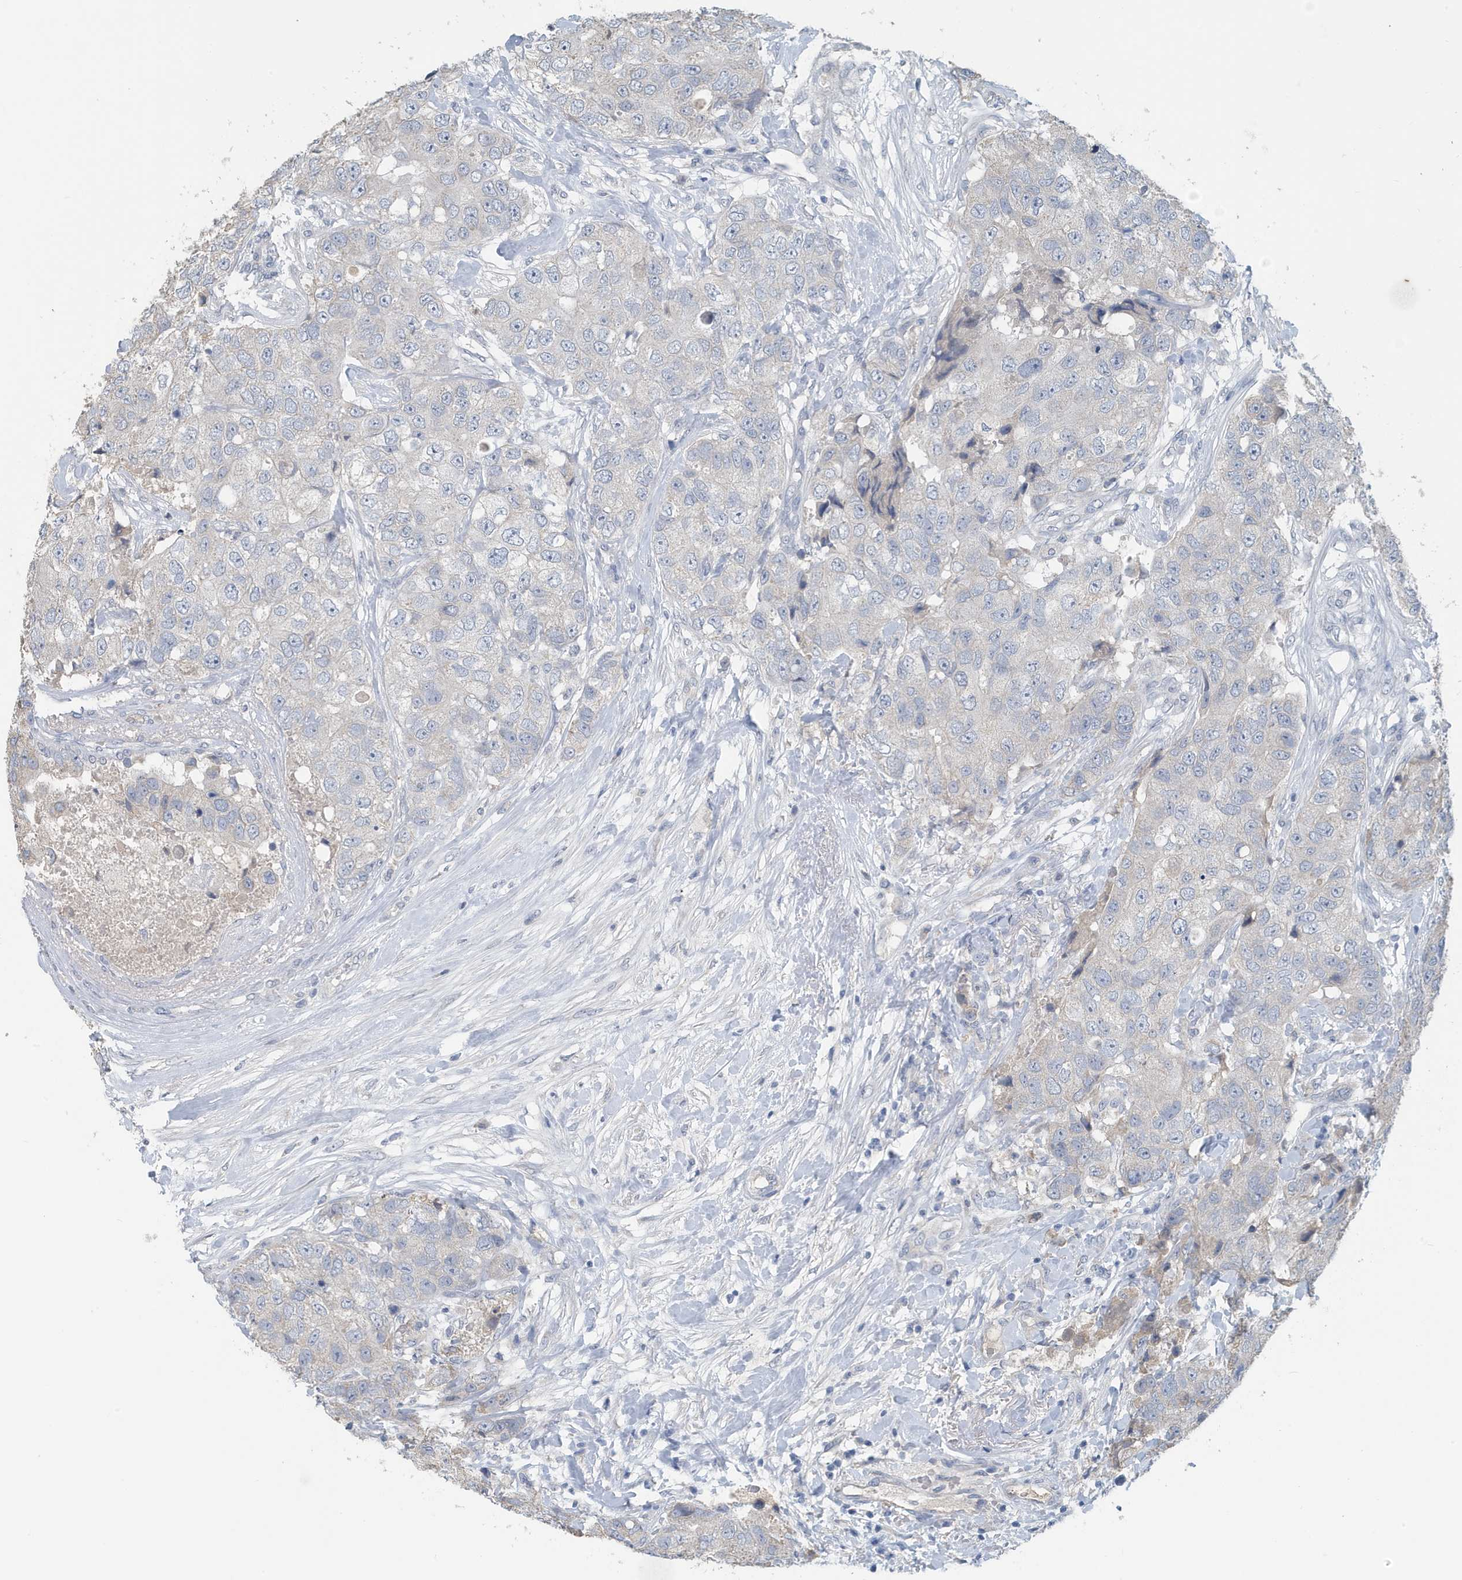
{"staining": {"intensity": "negative", "quantity": "none", "location": "none"}, "tissue": "breast cancer", "cell_type": "Tumor cells", "image_type": "cancer", "snomed": [{"axis": "morphology", "description": "Duct carcinoma"}, {"axis": "topography", "description": "Breast"}], "caption": "Tumor cells are negative for brown protein staining in breast cancer.", "gene": "UGT2B4", "patient": {"sex": "female", "age": 62}}